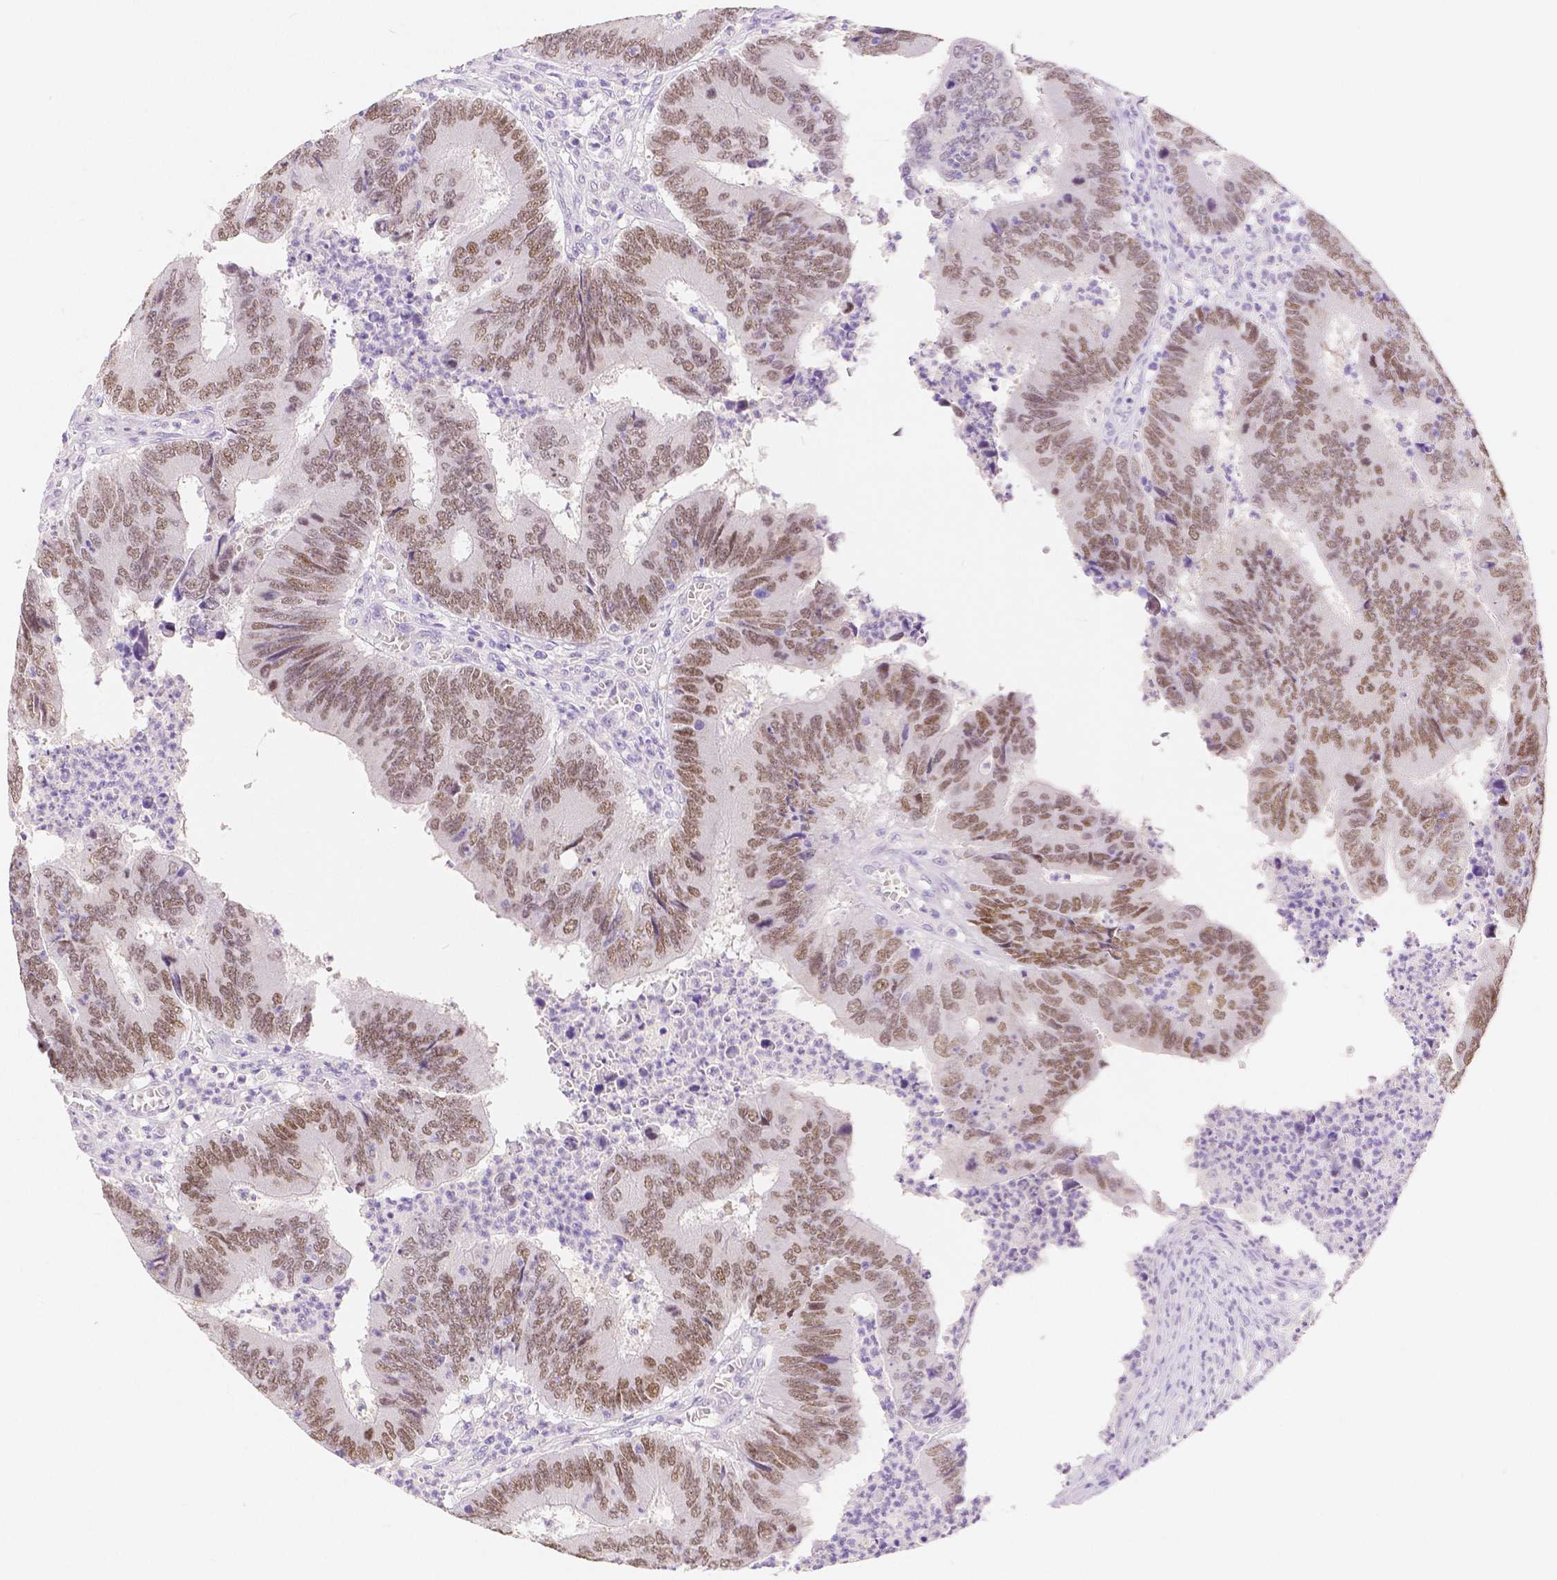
{"staining": {"intensity": "moderate", "quantity": ">75%", "location": "nuclear"}, "tissue": "colorectal cancer", "cell_type": "Tumor cells", "image_type": "cancer", "snomed": [{"axis": "morphology", "description": "Adenocarcinoma, NOS"}, {"axis": "topography", "description": "Colon"}], "caption": "IHC histopathology image of neoplastic tissue: adenocarcinoma (colorectal) stained using immunohistochemistry shows medium levels of moderate protein expression localized specifically in the nuclear of tumor cells, appearing as a nuclear brown color.", "gene": "HNF1B", "patient": {"sex": "female", "age": 67}}